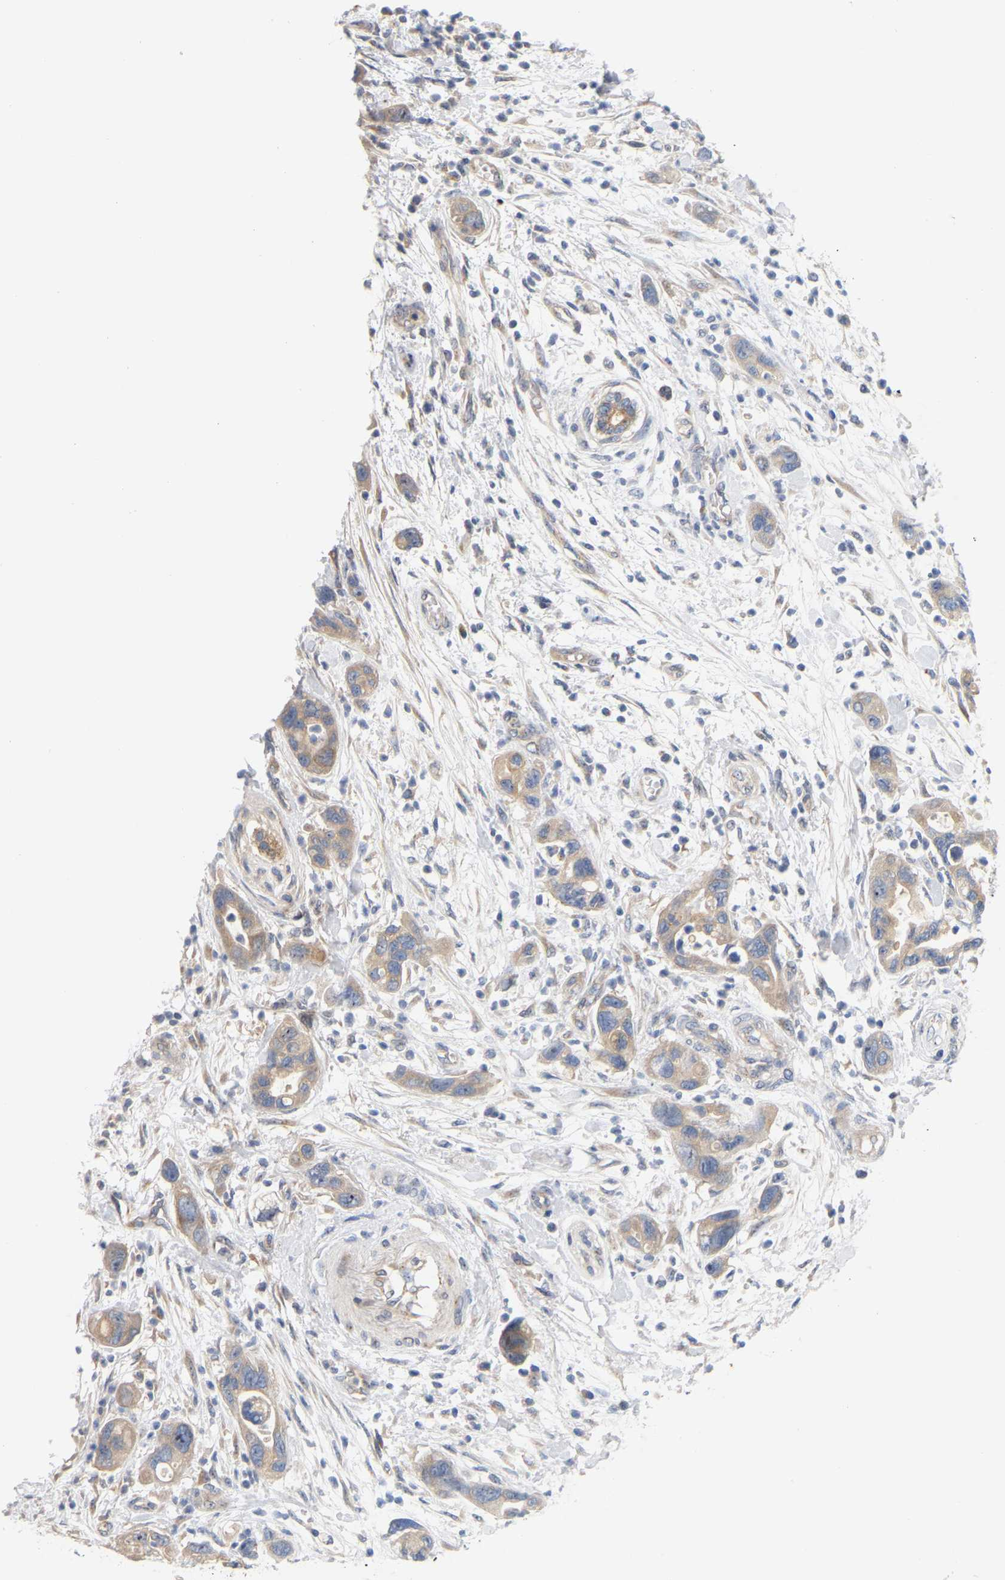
{"staining": {"intensity": "weak", "quantity": ">75%", "location": "cytoplasmic/membranous"}, "tissue": "pancreatic cancer", "cell_type": "Tumor cells", "image_type": "cancer", "snomed": [{"axis": "morphology", "description": "Normal tissue, NOS"}, {"axis": "morphology", "description": "Adenocarcinoma, NOS"}, {"axis": "topography", "description": "Pancreas"}], "caption": "This is a histology image of IHC staining of adenocarcinoma (pancreatic), which shows weak expression in the cytoplasmic/membranous of tumor cells.", "gene": "MINDY4", "patient": {"sex": "female", "age": 71}}